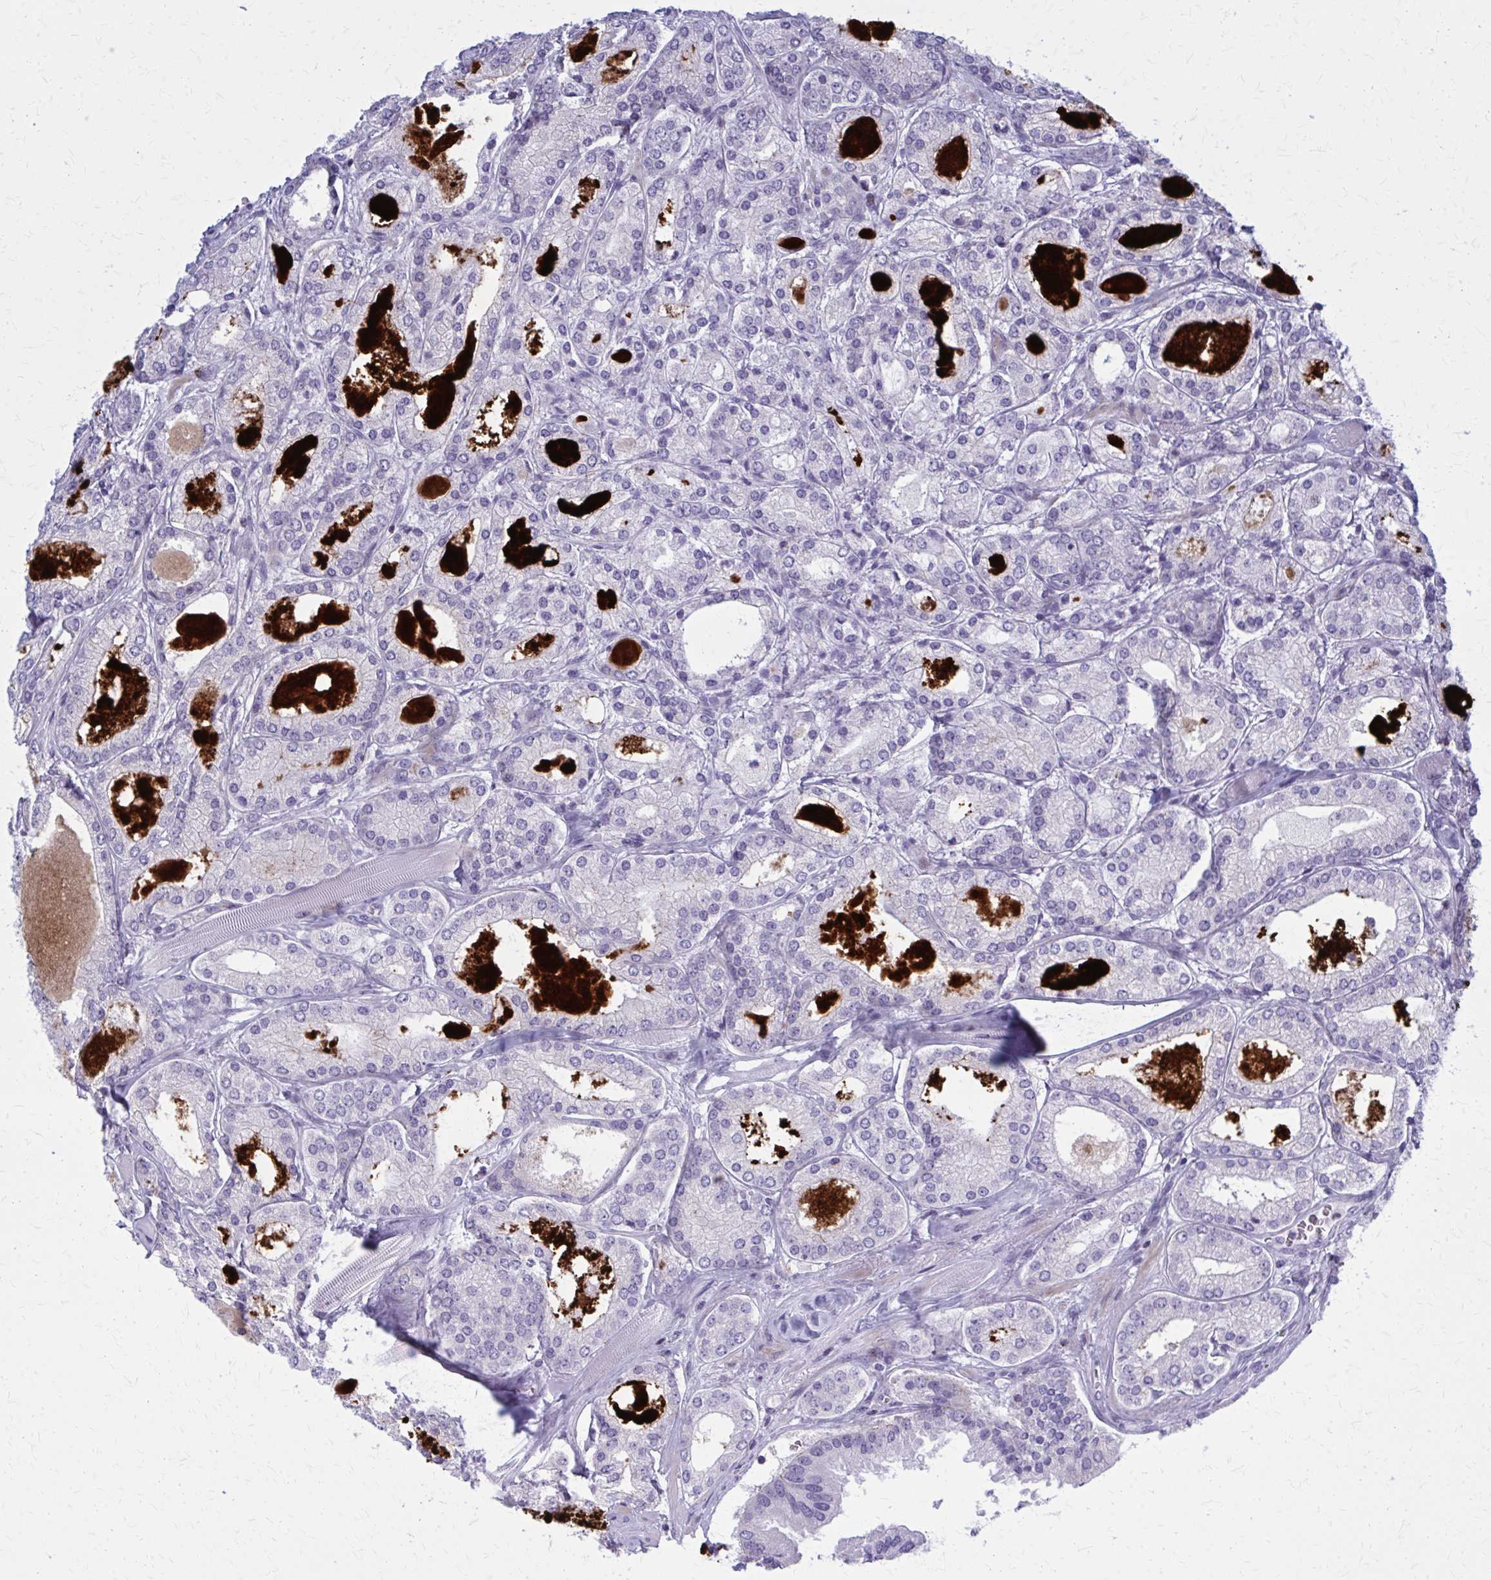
{"staining": {"intensity": "negative", "quantity": "none", "location": "none"}, "tissue": "prostate cancer", "cell_type": "Tumor cells", "image_type": "cancer", "snomed": [{"axis": "morphology", "description": "Adenocarcinoma, High grade"}, {"axis": "topography", "description": "Prostate"}], "caption": "The immunohistochemistry (IHC) photomicrograph has no significant expression in tumor cells of adenocarcinoma (high-grade) (prostate) tissue. (Brightfield microscopy of DAB (3,3'-diaminobenzidine) immunohistochemistry at high magnification).", "gene": "PEDS1", "patient": {"sex": "male", "age": 67}}